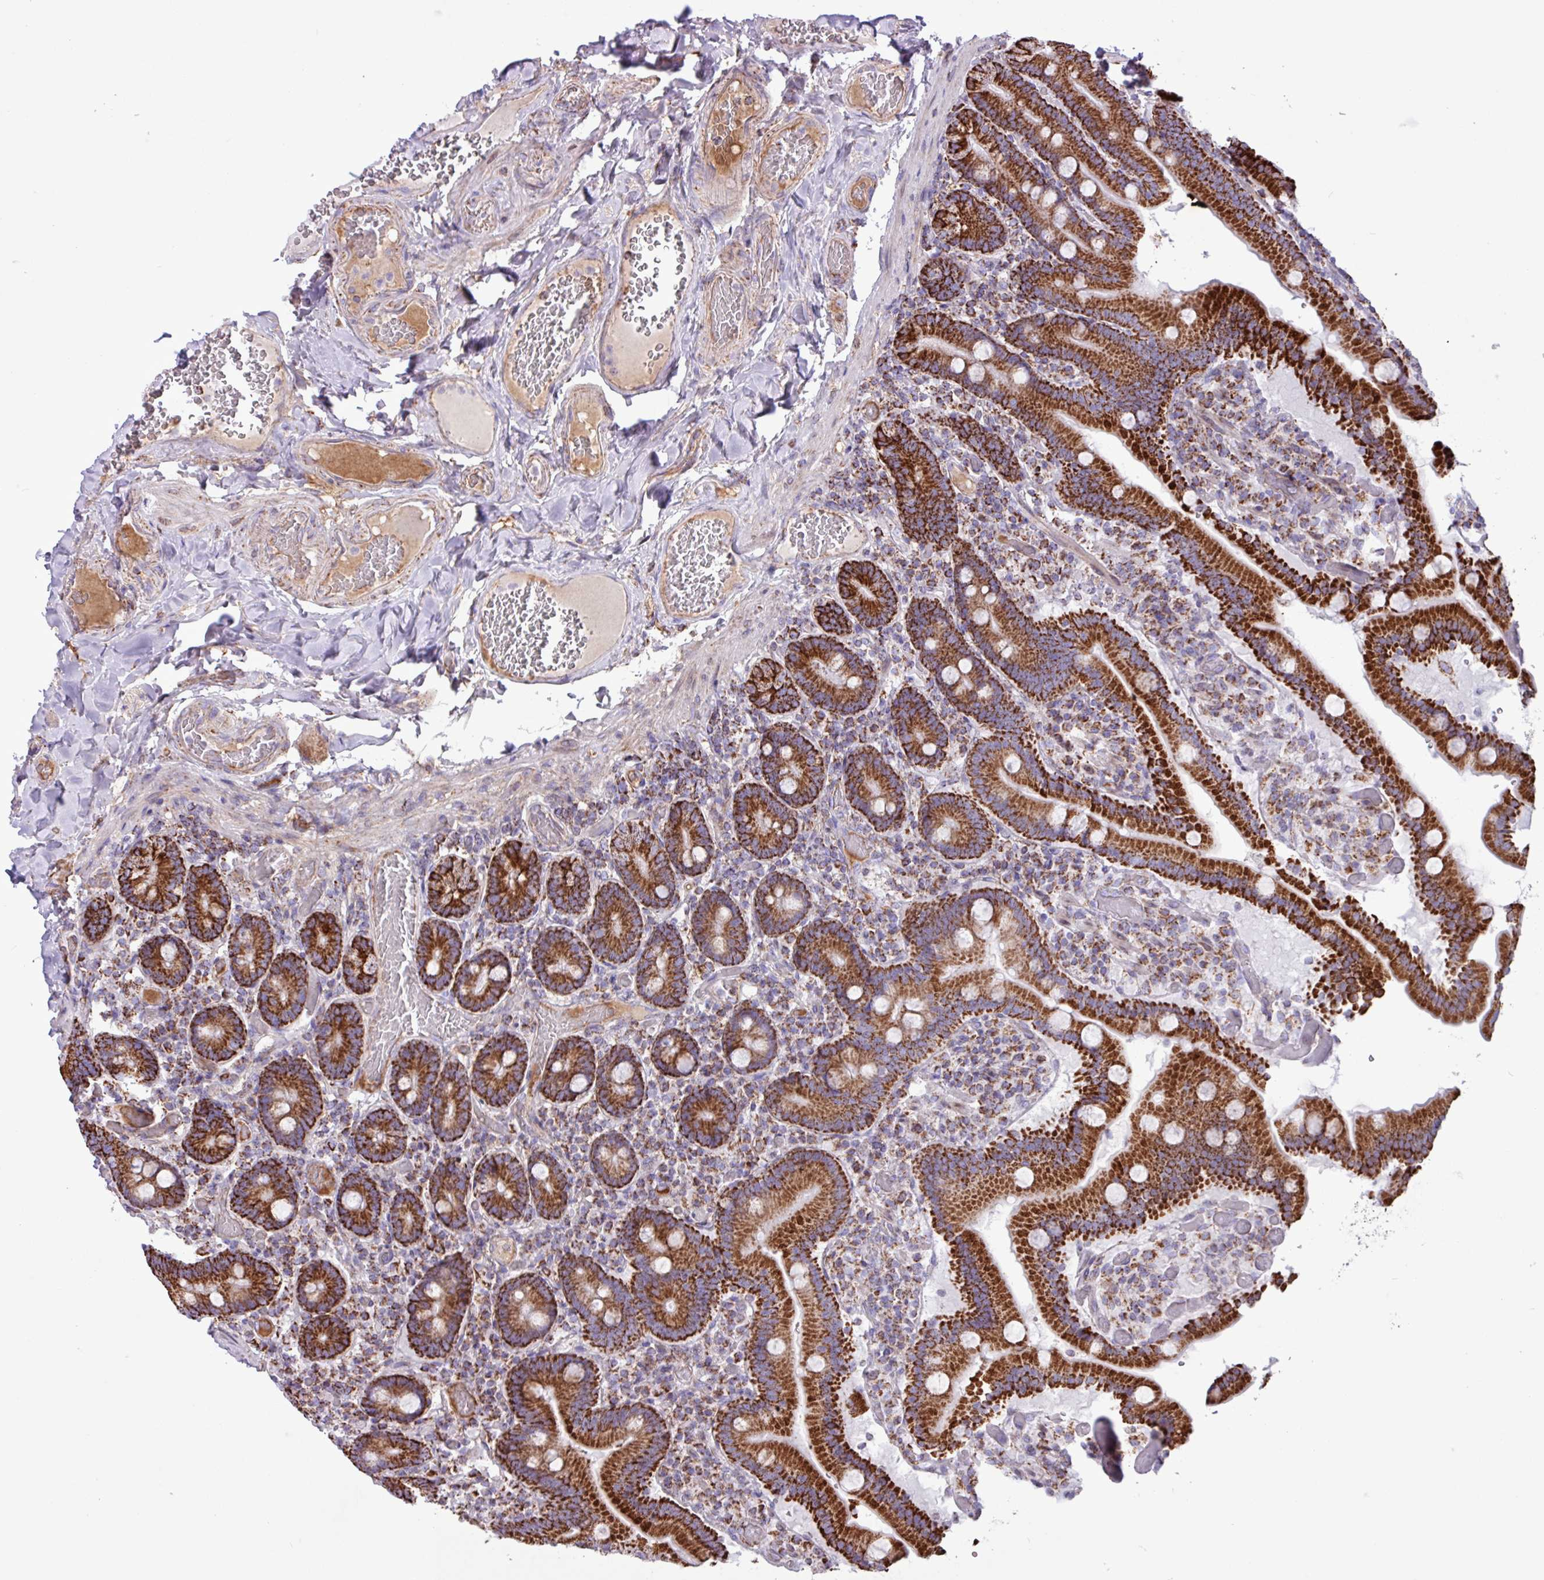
{"staining": {"intensity": "strong", "quantity": ">75%", "location": "cytoplasmic/membranous"}, "tissue": "duodenum", "cell_type": "Glandular cells", "image_type": "normal", "snomed": [{"axis": "morphology", "description": "Normal tissue, NOS"}, {"axis": "topography", "description": "Duodenum"}], "caption": "Human duodenum stained with a brown dye demonstrates strong cytoplasmic/membranous positive expression in about >75% of glandular cells.", "gene": "RTL3", "patient": {"sex": "female", "age": 62}}